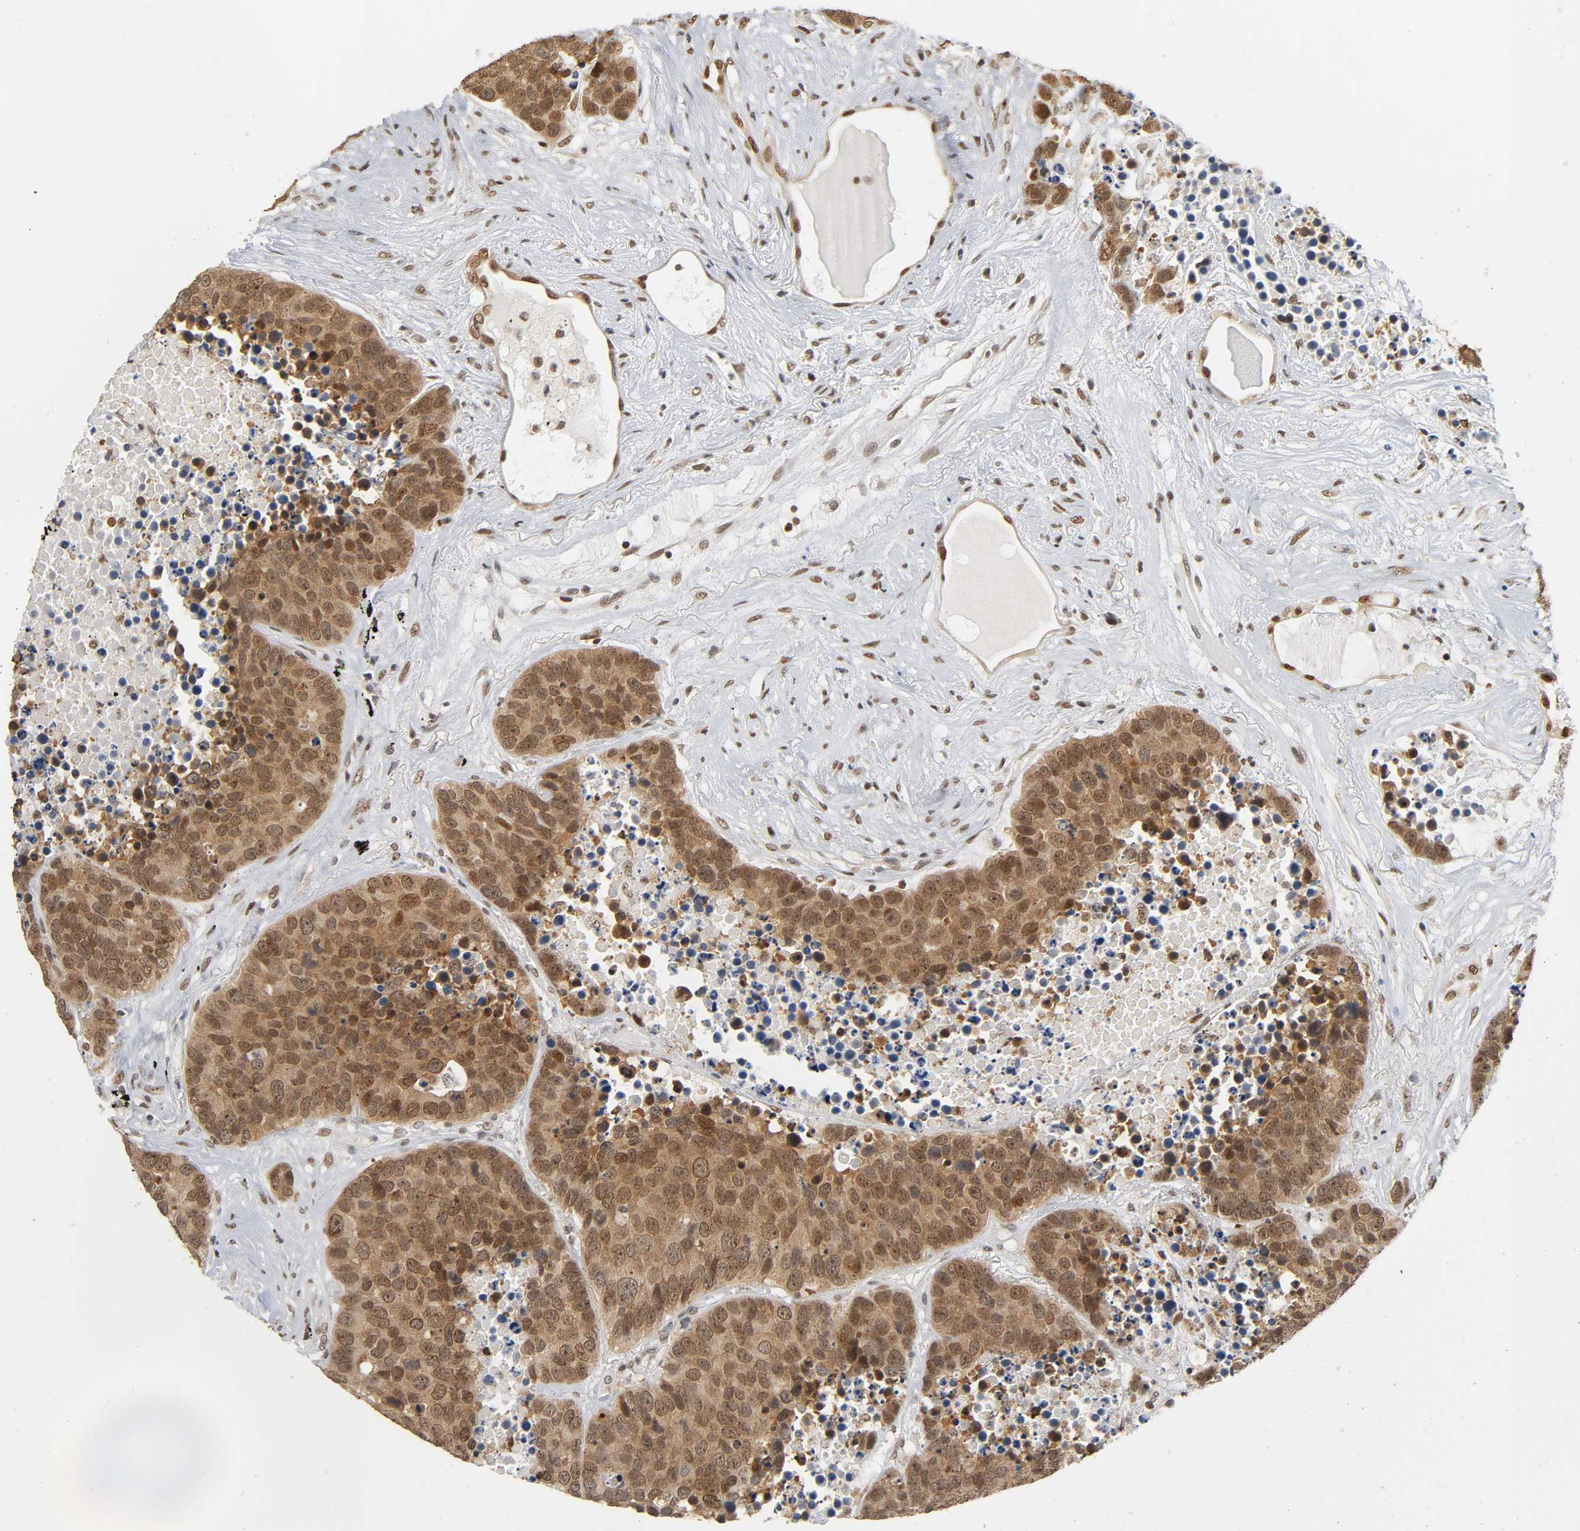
{"staining": {"intensity": "strong", "quantity": ">75%", "location": "cytoplasmic/membranous,nuclear"}, "tissue": "carcinoid", "cell_type": "Tumor cells", "image_type": "cancer", "snomed": [{"axis": "morphology", "description": "Carcinoid, malignant, NOS"}, {"axis": "topography", "description": "Lung"}], "caption": "Protein analysis of carcinoid (malignant) tissue demonstrates strong cytoplasmic/membranous and nuclear positivity in approximately >75% of tumor cells. (brown staining indicates protein expression, while blue staining denotes nuclei).", "gene": "SUMO1", "patient": {"sex": "male", "age": 60}}